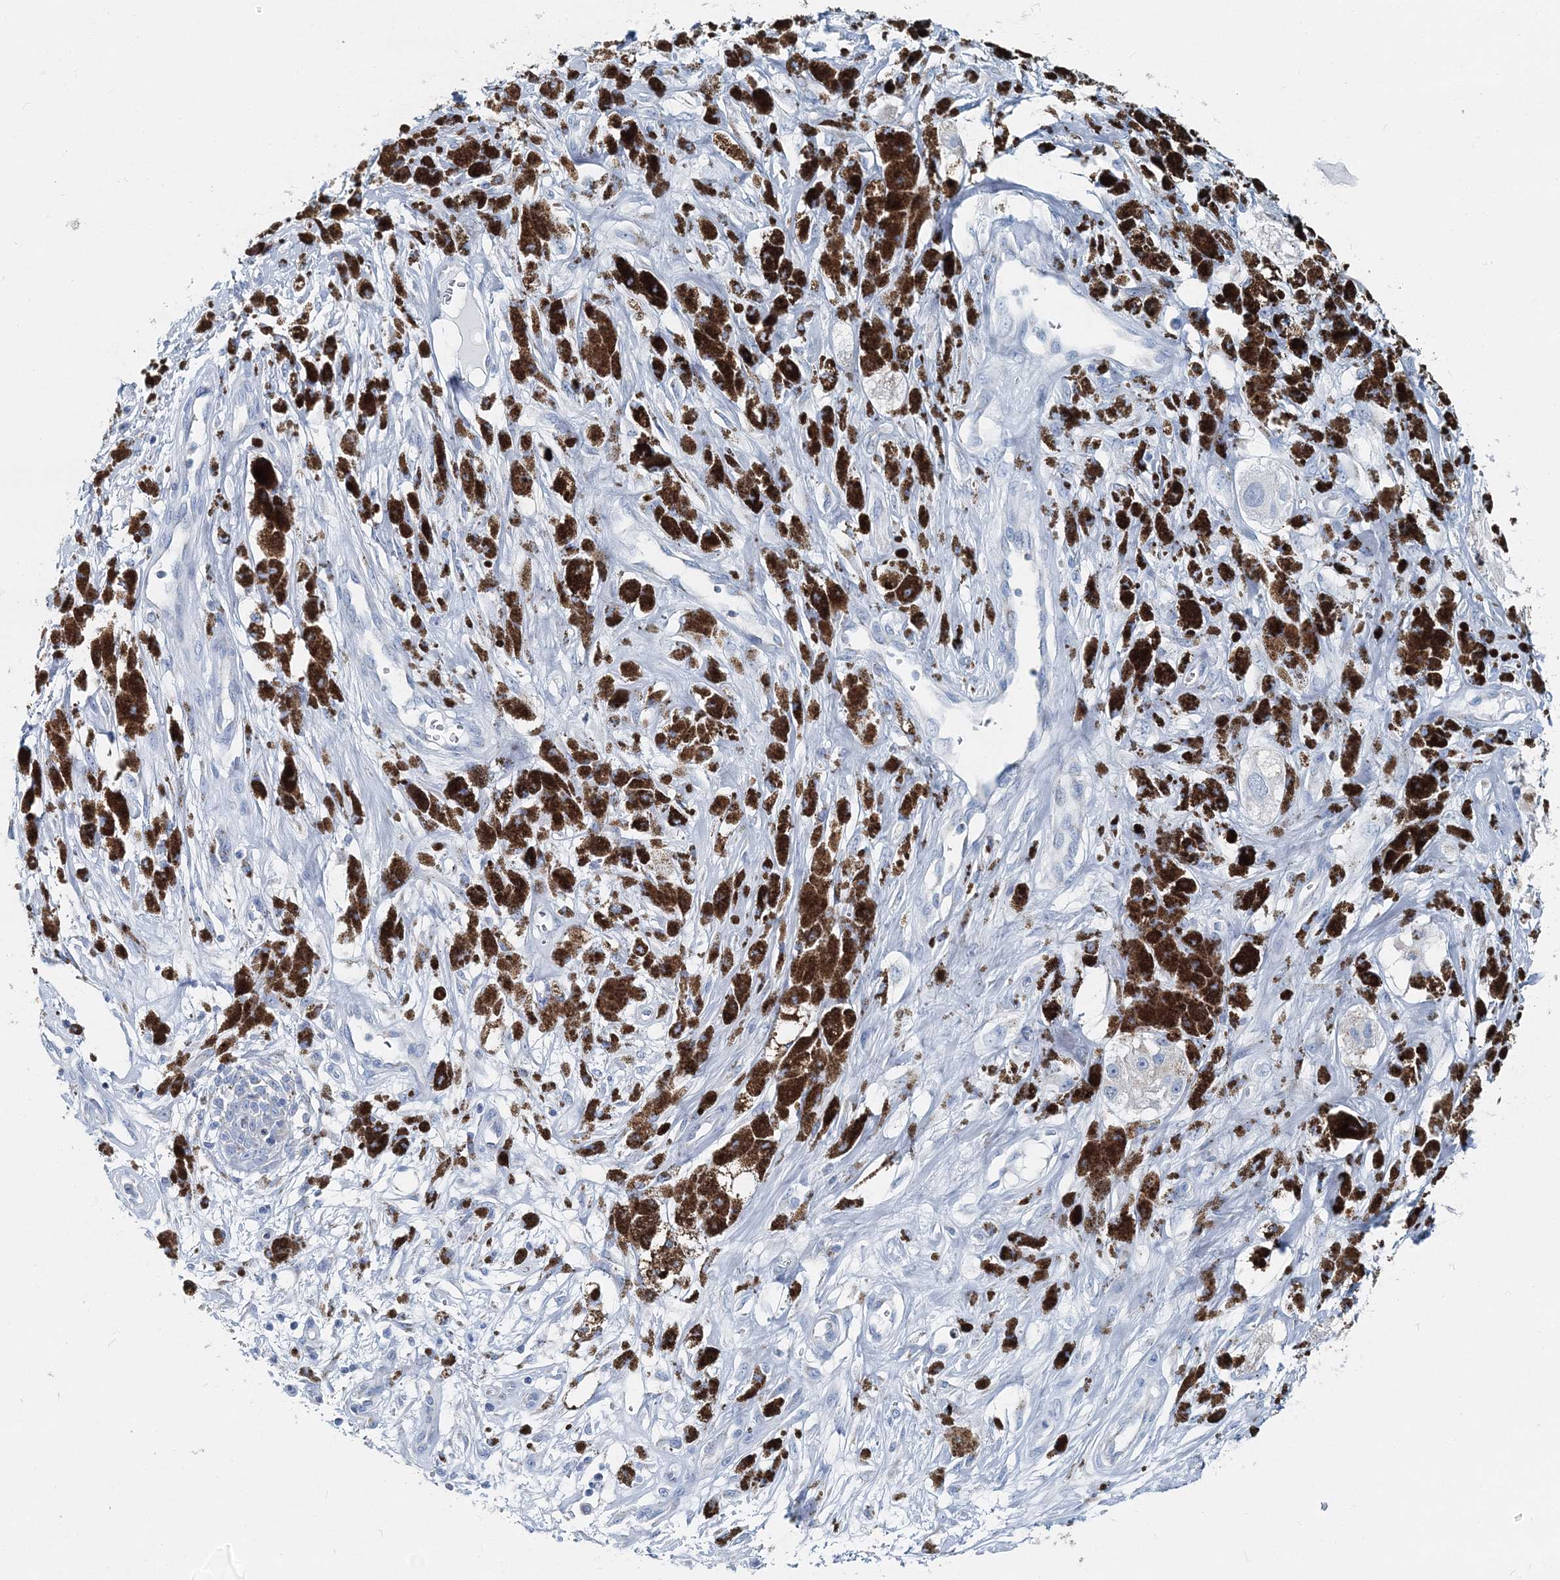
{"staining": {"intensity": "negative", "quantity": "none", "location": "none"}, "tissue": "melanoma", "cell_type": "Tumor cells", "image_type": "cancer", "snomed": [{"axis": "morphology", "description": "Malignant melanoma, NOS"}, {"axis": "topography", "description": "Skin"}], "caption": "Tumor cells show no significant protein staining in melanoma.", "gene": "GABARAPL2", "patient": {"sex": "male", "age": 88}}